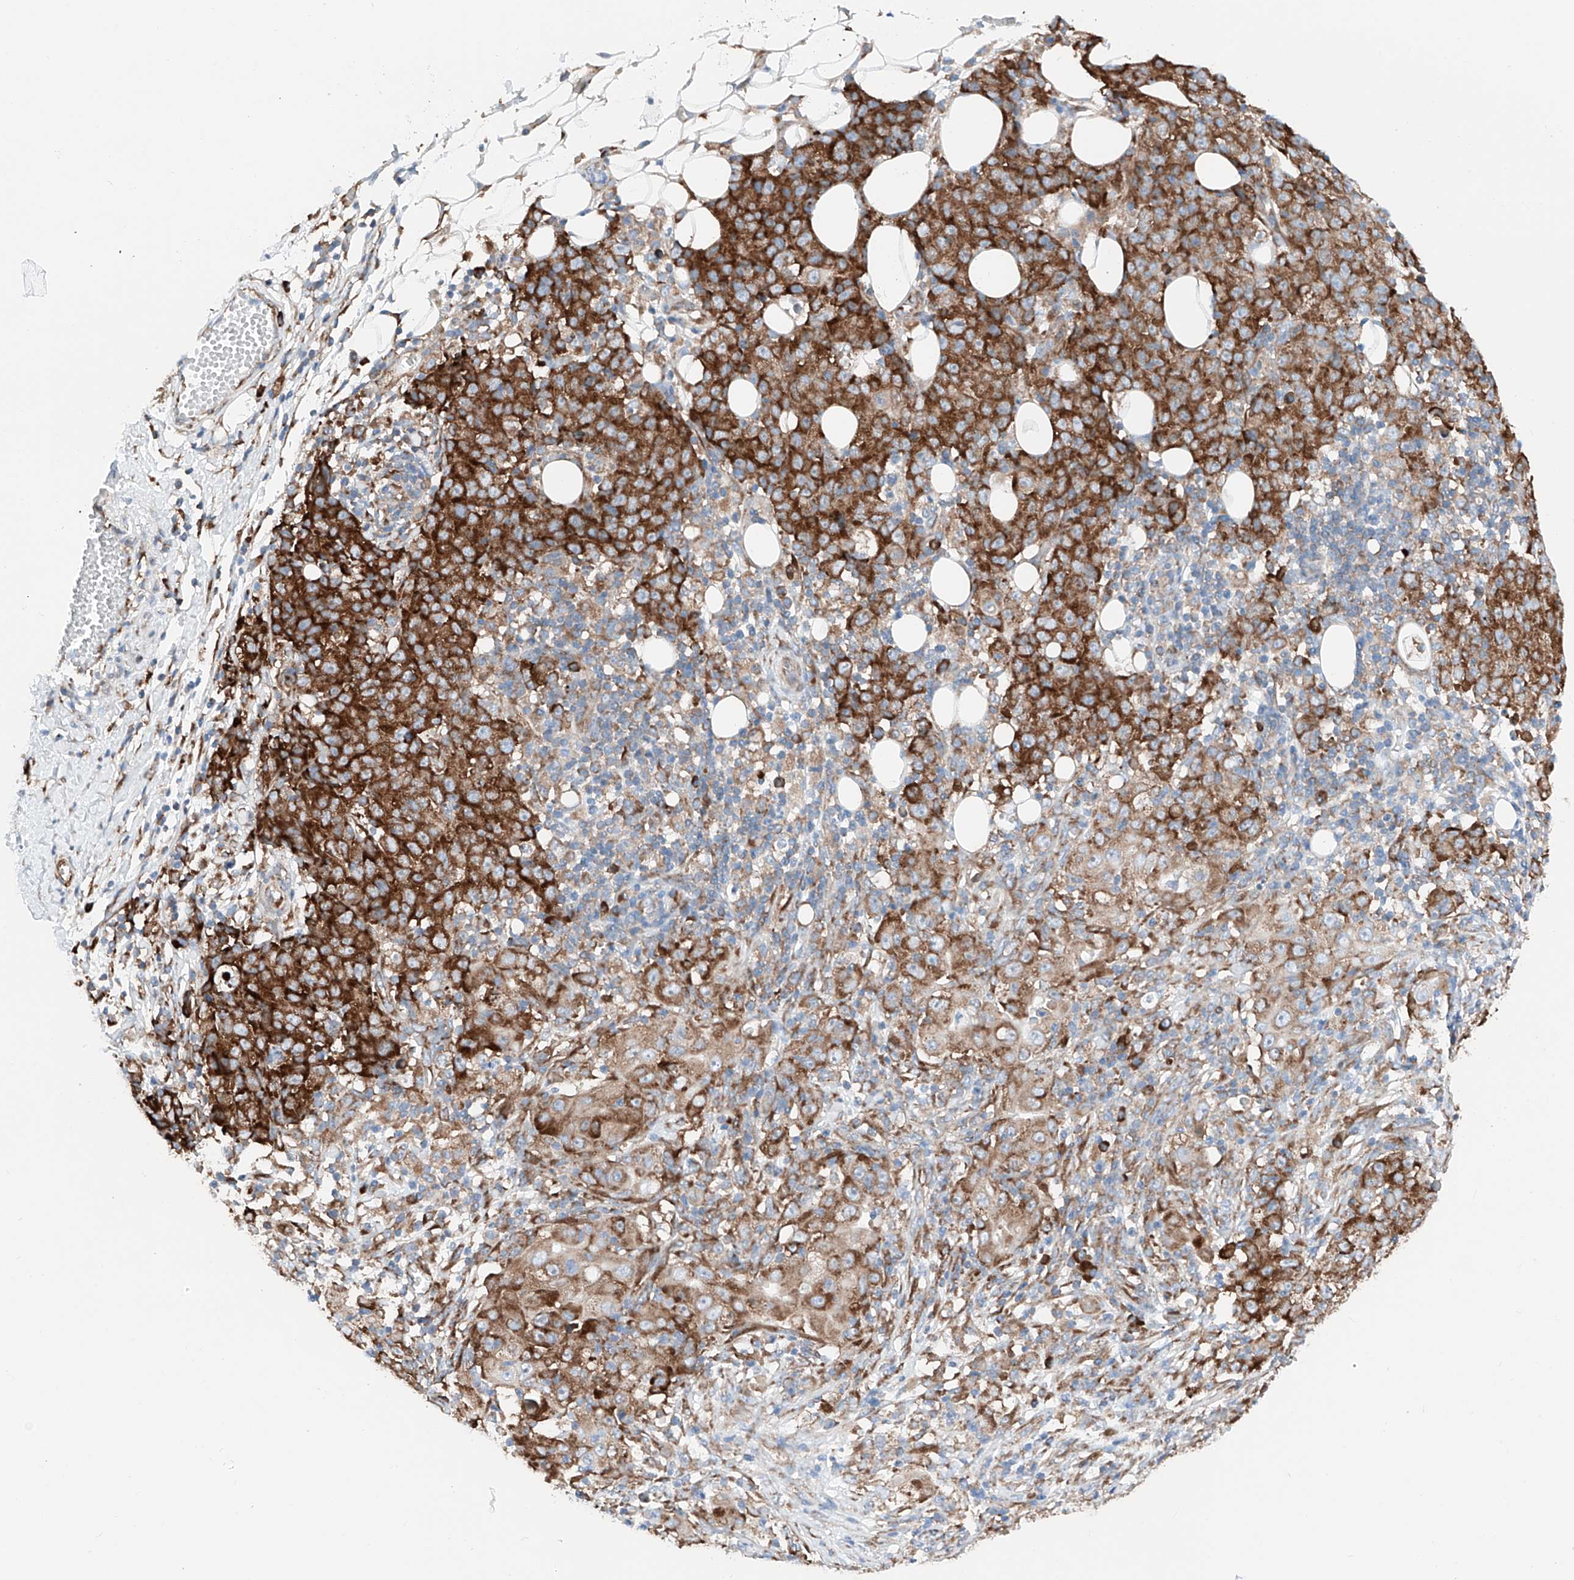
{"staining": {"intensity": "strong", "quantity": ">75%", "location": "cytoplasmic/membranous"}, "tissue": "ovarian cancer", "cell_type": "Tumor cells", "image_type": "cancer", "snomed": [{"axis": "morphology", "description": "Carcinoma, endometroid"}, {"axis": "topography", "description": "Ovary"}], "caption": "Immunohistochemical staining of ovarian cancer demonstrates strong cytoplasmic/membranous protein expression in about >75% of tumor cells.", "gene": "CRELD1", "patient": {"sex": "female", "age": 42}}